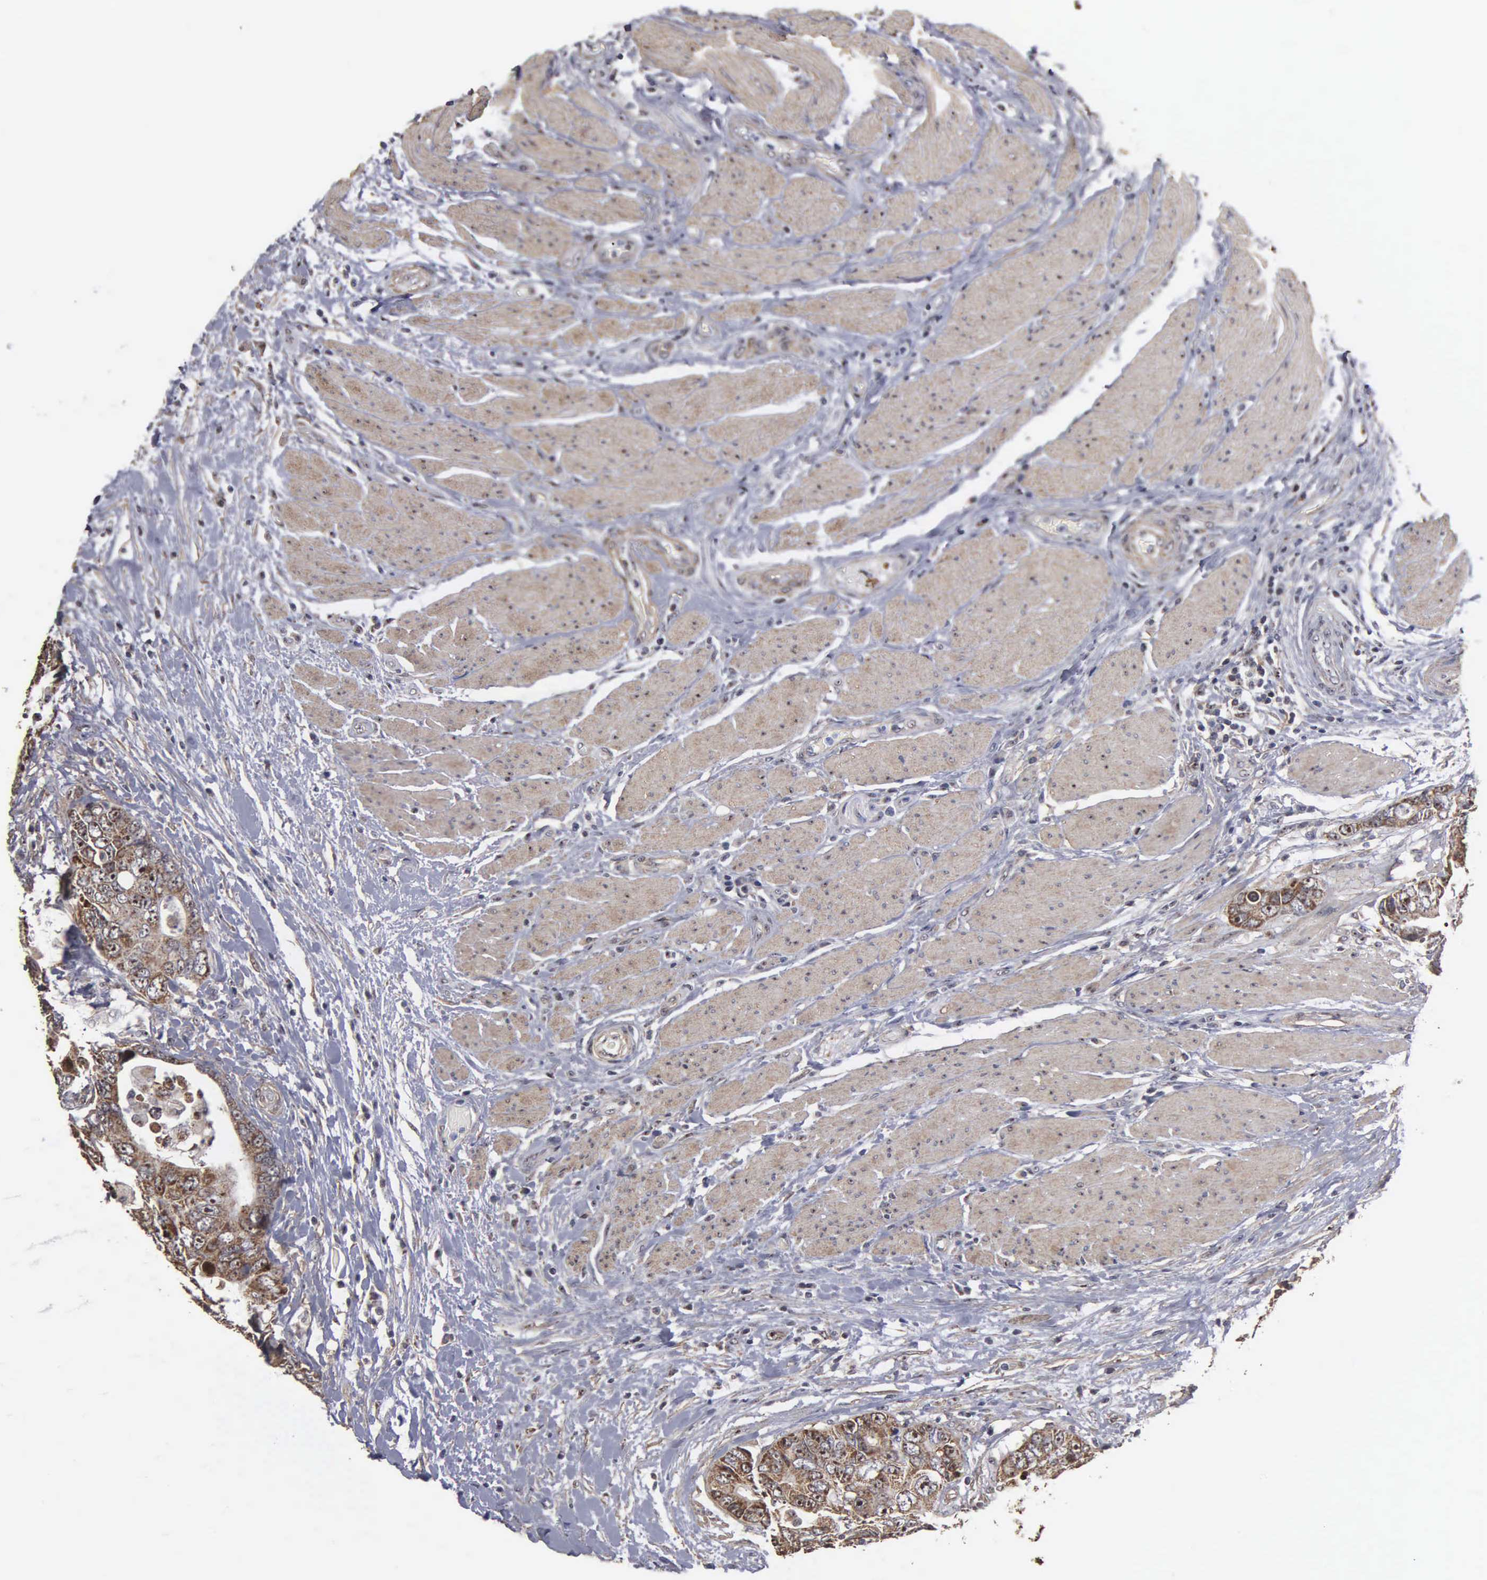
{"staining": {"intensity": "moderate", "quantity": ">75%", "location": "cytoplasmic/membranous,nuclear"}, "tissue": "colorectal cancer", "cell_type": "Tumor cells", "image_type": "cancer", "snomed": [{"axis": "morphology", "description": "Adenocarcinoma, NOS"}, {"axis": "topography", "description": "Rectum"}], "caption": "Human colorectal adenocarcinoma stained for a protein (brown) displays moderate cytoplasmic/membranous and nuclear positive positivity in about >75% of tumor cells.", "gene": "NGDN", "patient": {"sex": "female", "age": 67}}